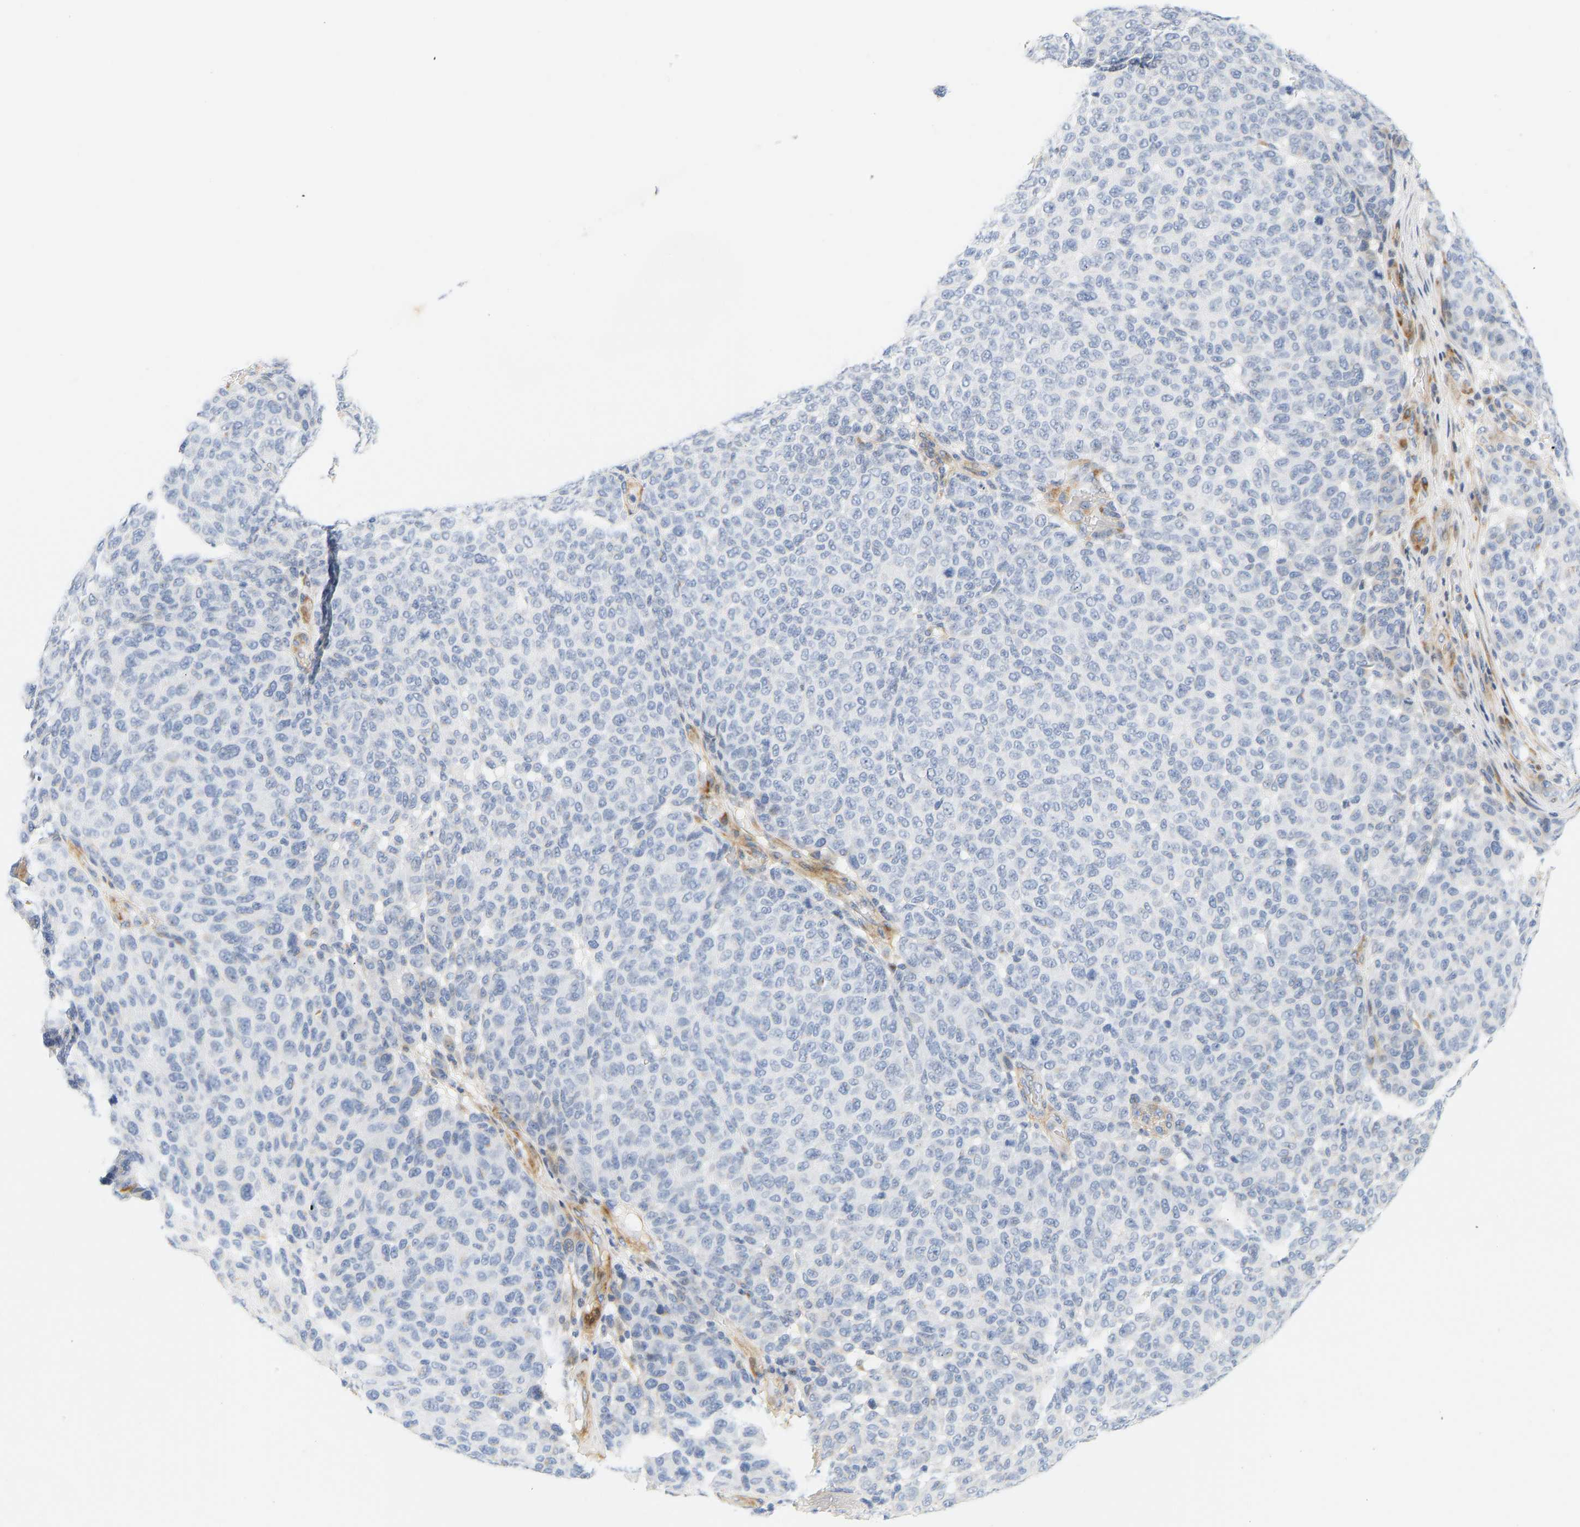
{"staining": {"intensity": "negative", "quantity": "none", "location": "none"}, "tissue": "melanoma", "cell_type": "Tumor cells", "image_type": "cancer", "snomed": [{"axis": "morphology", "description": "Malignant melanoma, NOS"}, {"axis": "topography", "description": "Skin"}], "caption": "Tumor cells show no significant staining in melanoma.", "gene": "SLC30A7", "patient": {"sex": "male", "age": 59}}